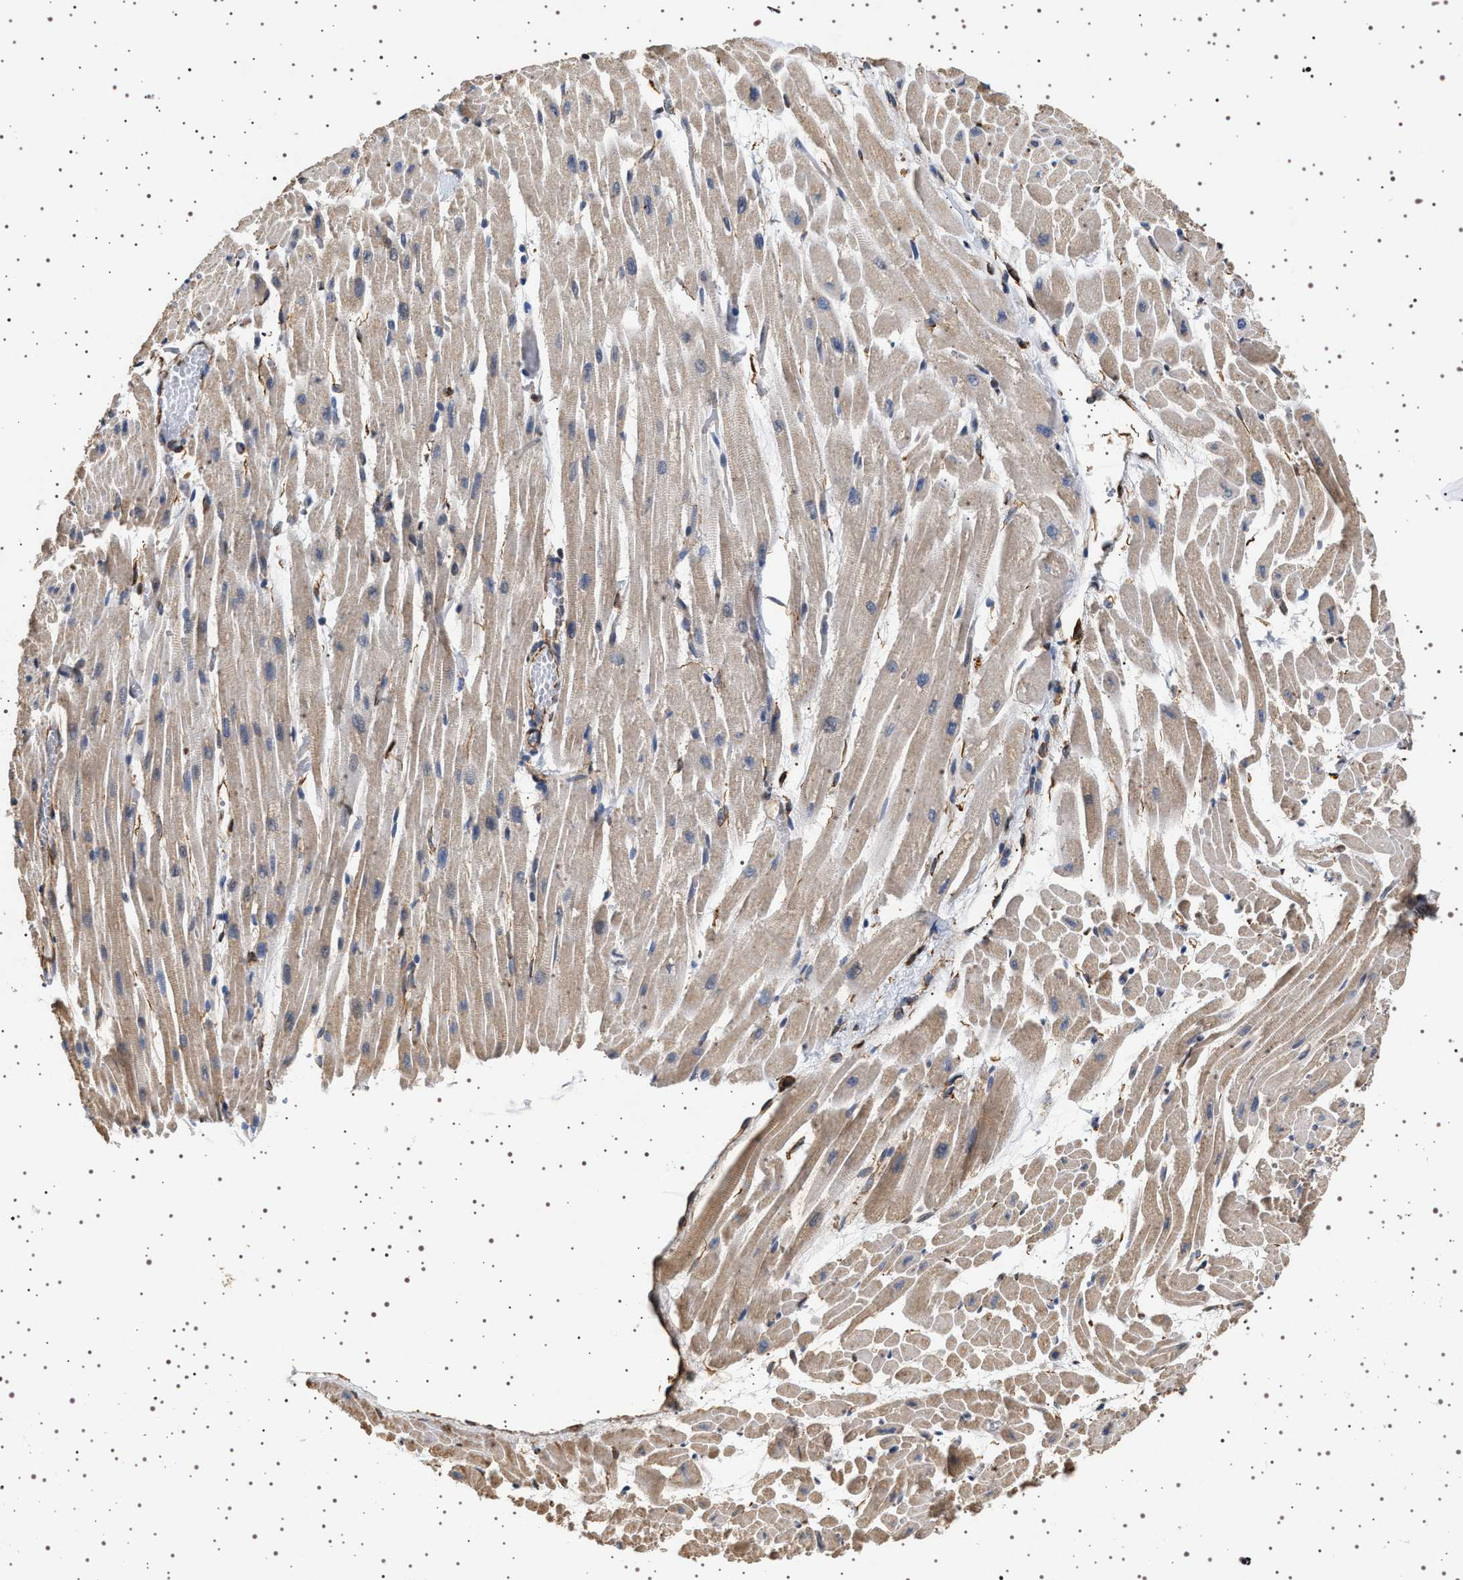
{"staining": {"intensity": "weak", "quantity": ">75%", "location": "cytoplasmic/membranous"}, "tissue": "heart muscle", "cell_type": "Cardiomyocytes", "image_type": "normal", "snomed": [{"axis": "morphology", "description": "Normal tissue, NOS"}, {"axis": "topography", "description": "Heart"}], "caption": "Immunohistochemical staining of unremarkable heart muscle displays >75% levels of weak cytoplasmic/membranous protein staining in approximately >75% of cardiomyocytes.", "gene": "TRUB2", "patient": {"sex": "male", "age": 45}}